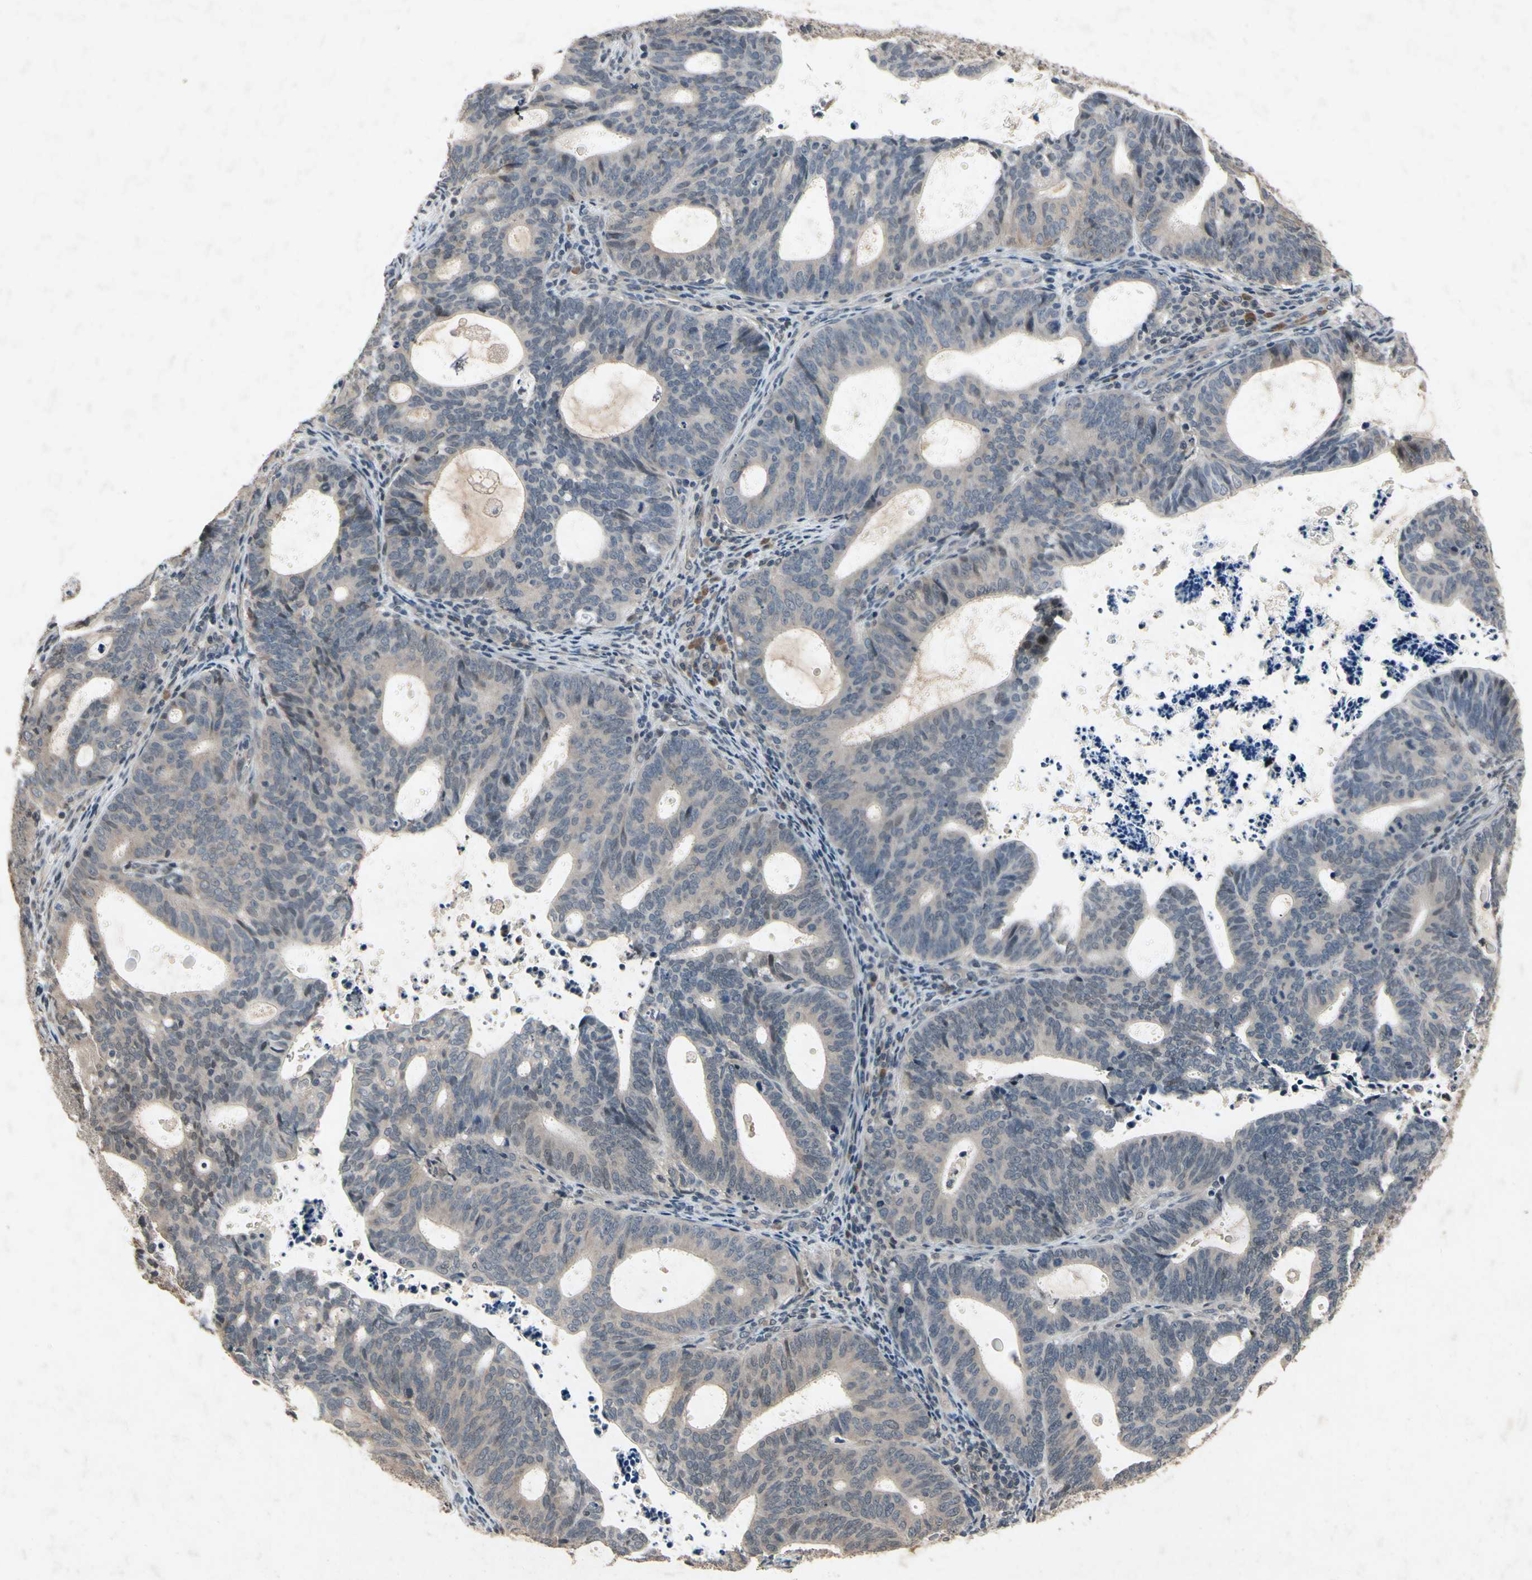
{"staining": {"intensity": "weak", "quantity": "25%-75%", "location": "cytoplasmic/membranous"}, "tissue": "endometrial cancer", "cell_type": "Tumor cells", "image_type": "cancer", "snomed": [{"axis": "morphology", "description": "Adenocarcinoma, NOS"}, {"axis": "topography", "description": "Uterus"}], "caption": "The micrograph exhibits staining of endometrial cancer, revealing weak cytoplasmic/membranous protein staining (brown color) within tumor cells.", "gene": "DPY19L3", "patient": {"sex": "female", "age": 83}}